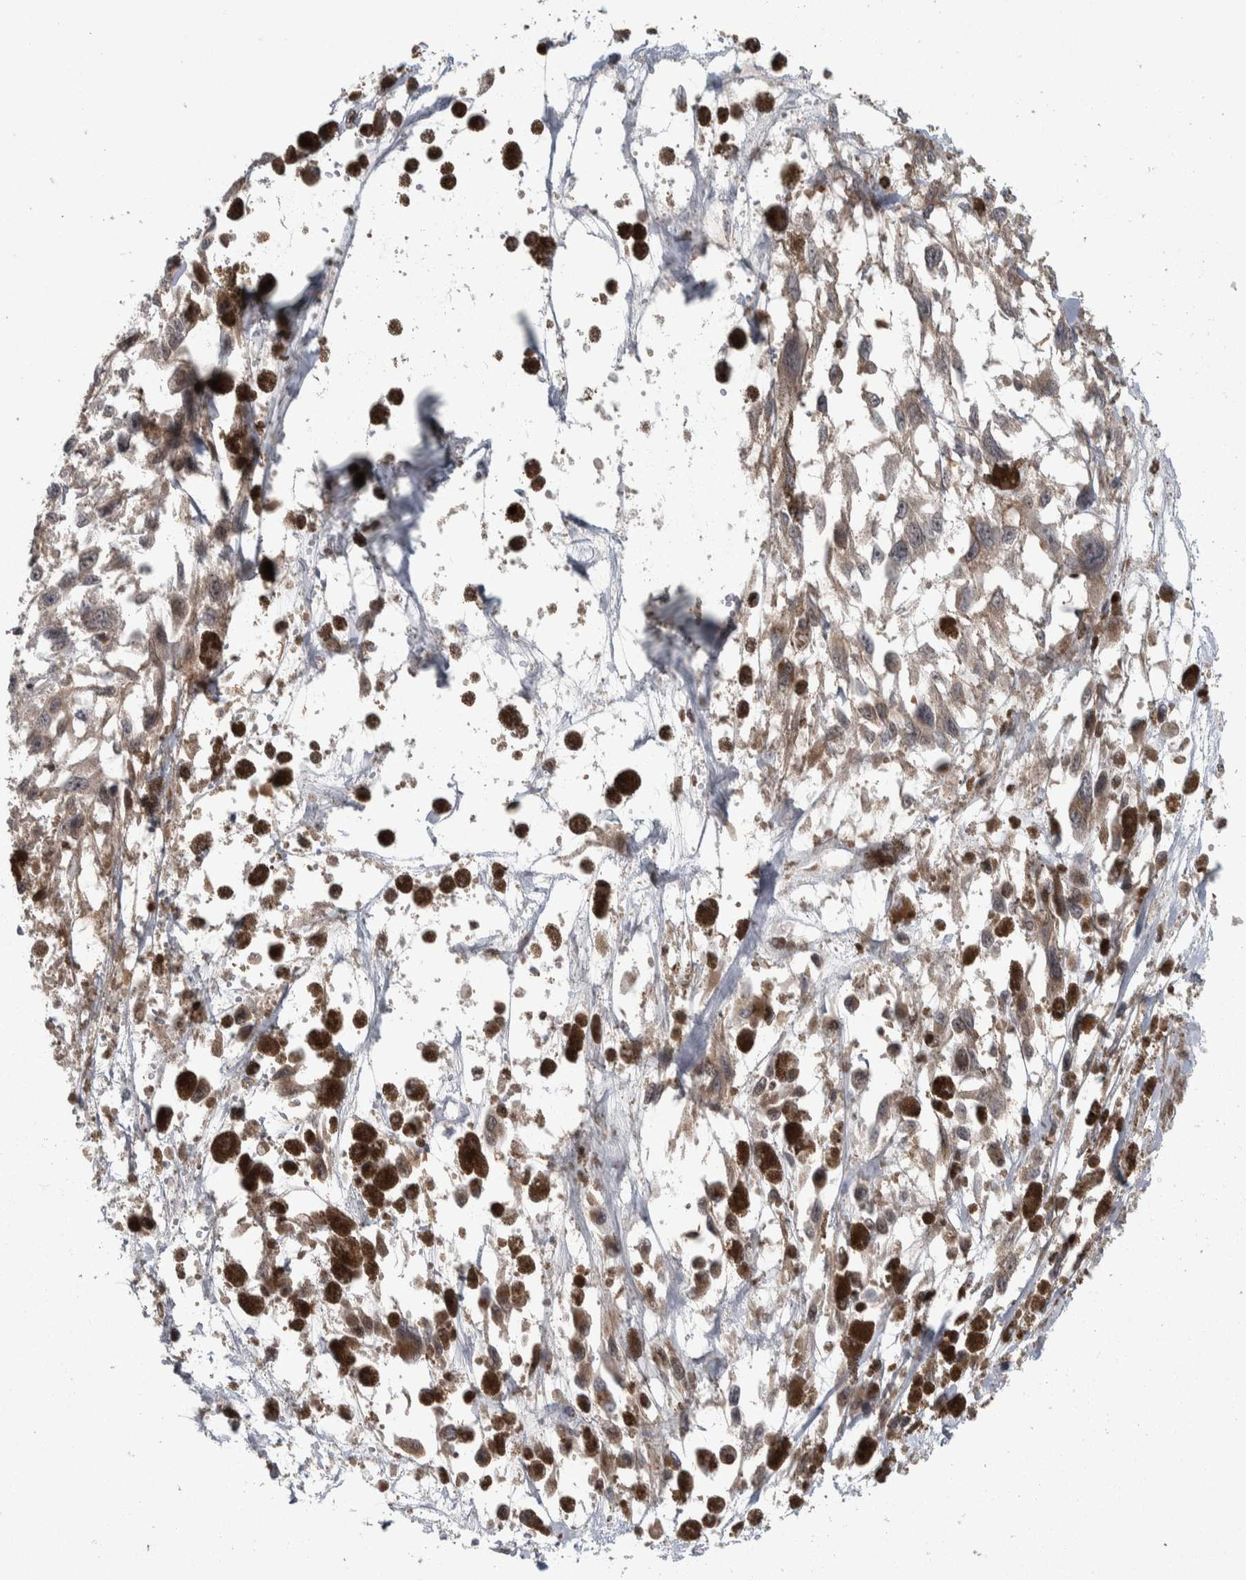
{"staining": {"intensity": "weak", "quantity": ">75%", "location": "cytoplasmic/membranous"}, "tissue": "melanoma", "cell_type": "Tumor cells", "image_type": "cancer", "snomed": [{"axis": "morphology", "description": "Malignant melanoma, Metastatic site"}, {"axis": "topography", "description": "Lymph node"}], "caption": "A high-resolution histopathology image shows IHC staining of melanoma, which reveals weak cytoplasmic/membranous expression in approximately >75% of tumor cells.", "gene": "CWC27", "patient": {"sex": "male", "age": 59}}